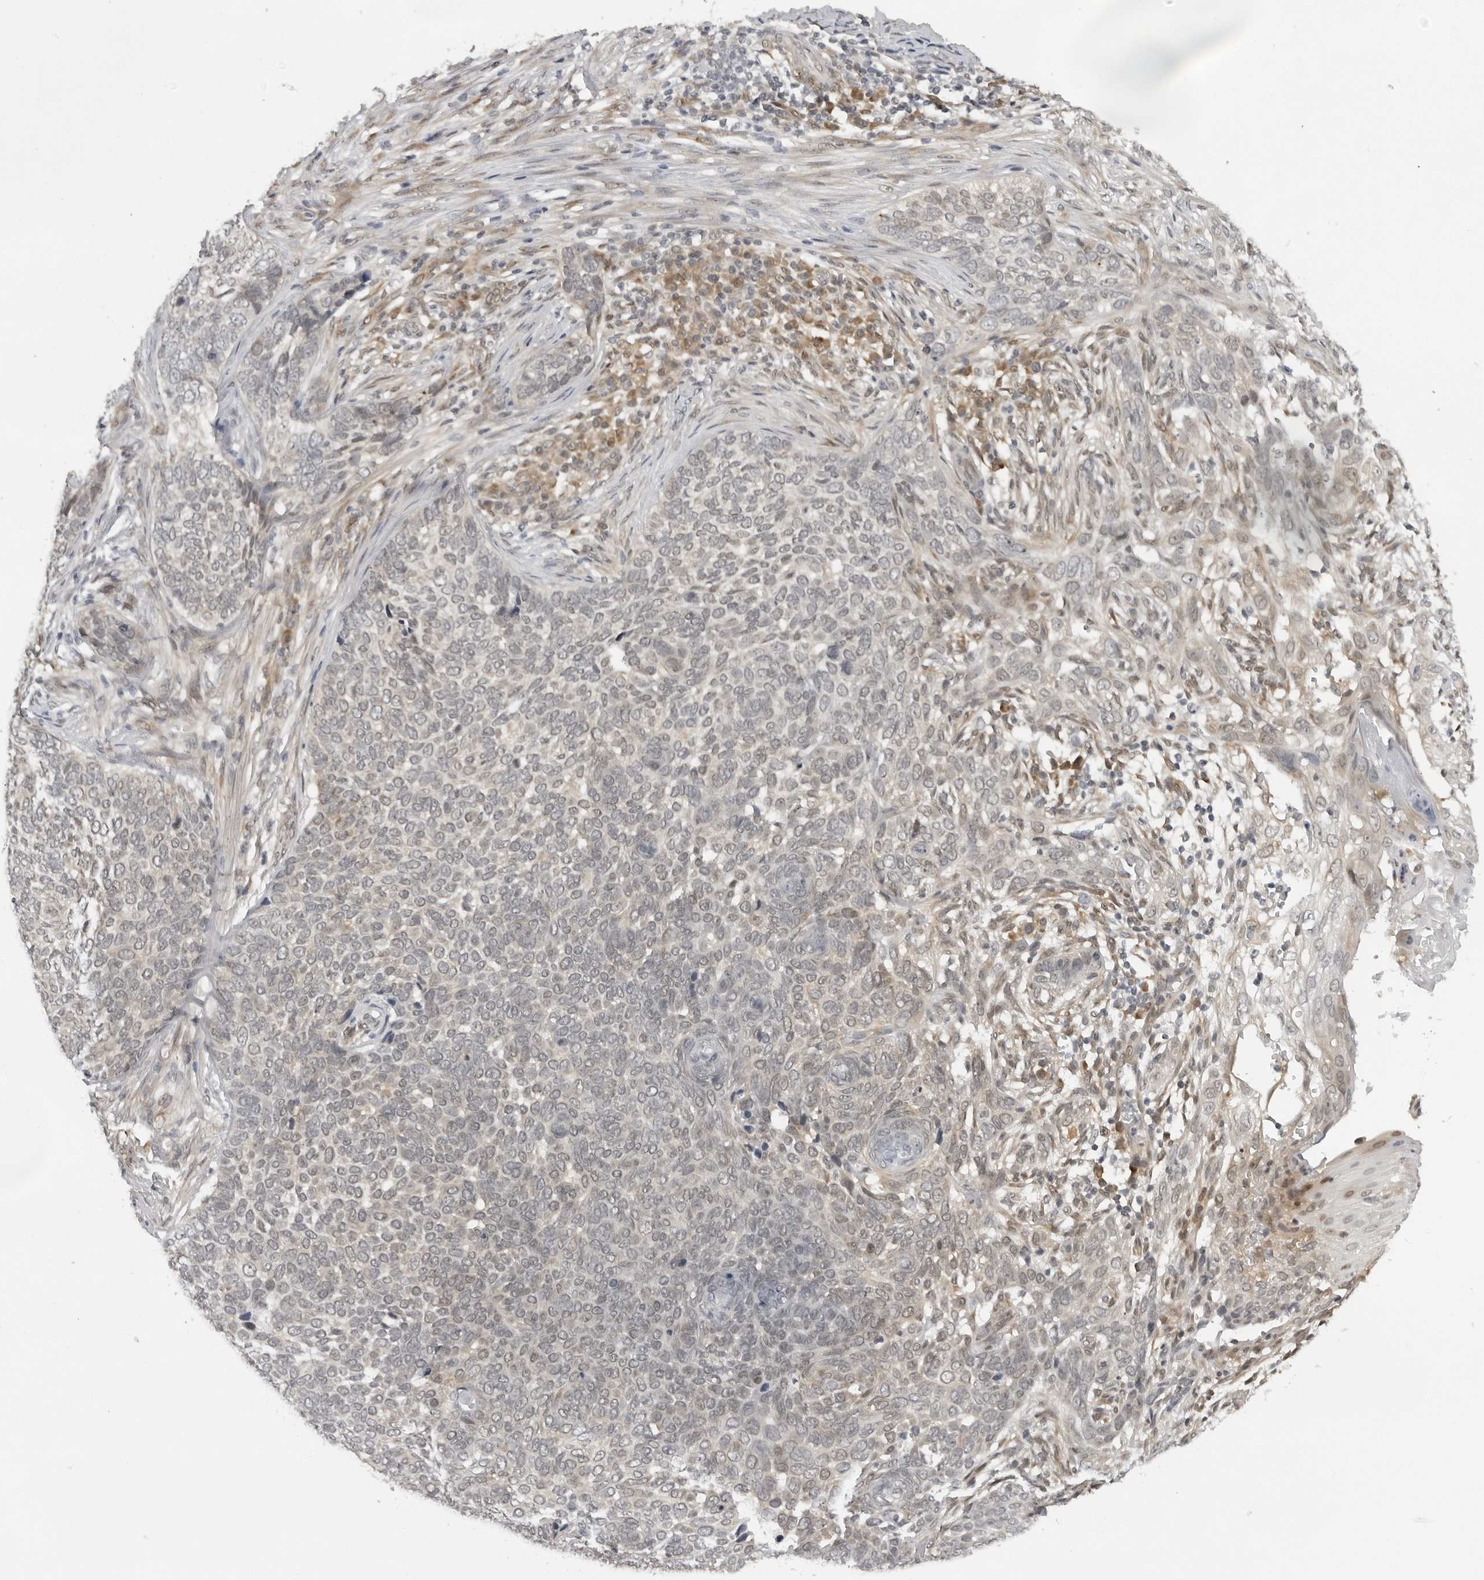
{"staining": {"intensity": "negative", "quantity": "none", "location": "none"}, "tissue": "skin cancer", "cell_type": "Tumor cells", "image_type": "cancer", "snomed": [{"axis": "morphology", "description": "Basal cell carcinoma"}, {"axis": "topography", "description": "Skin"}], "caption": "Immunohistochemistry (IHC) of skin basal cell carcinoma reveals no expression in tumor cells.", "gene": "CASP7", "patient": {"sex": "female", "age": 64}}